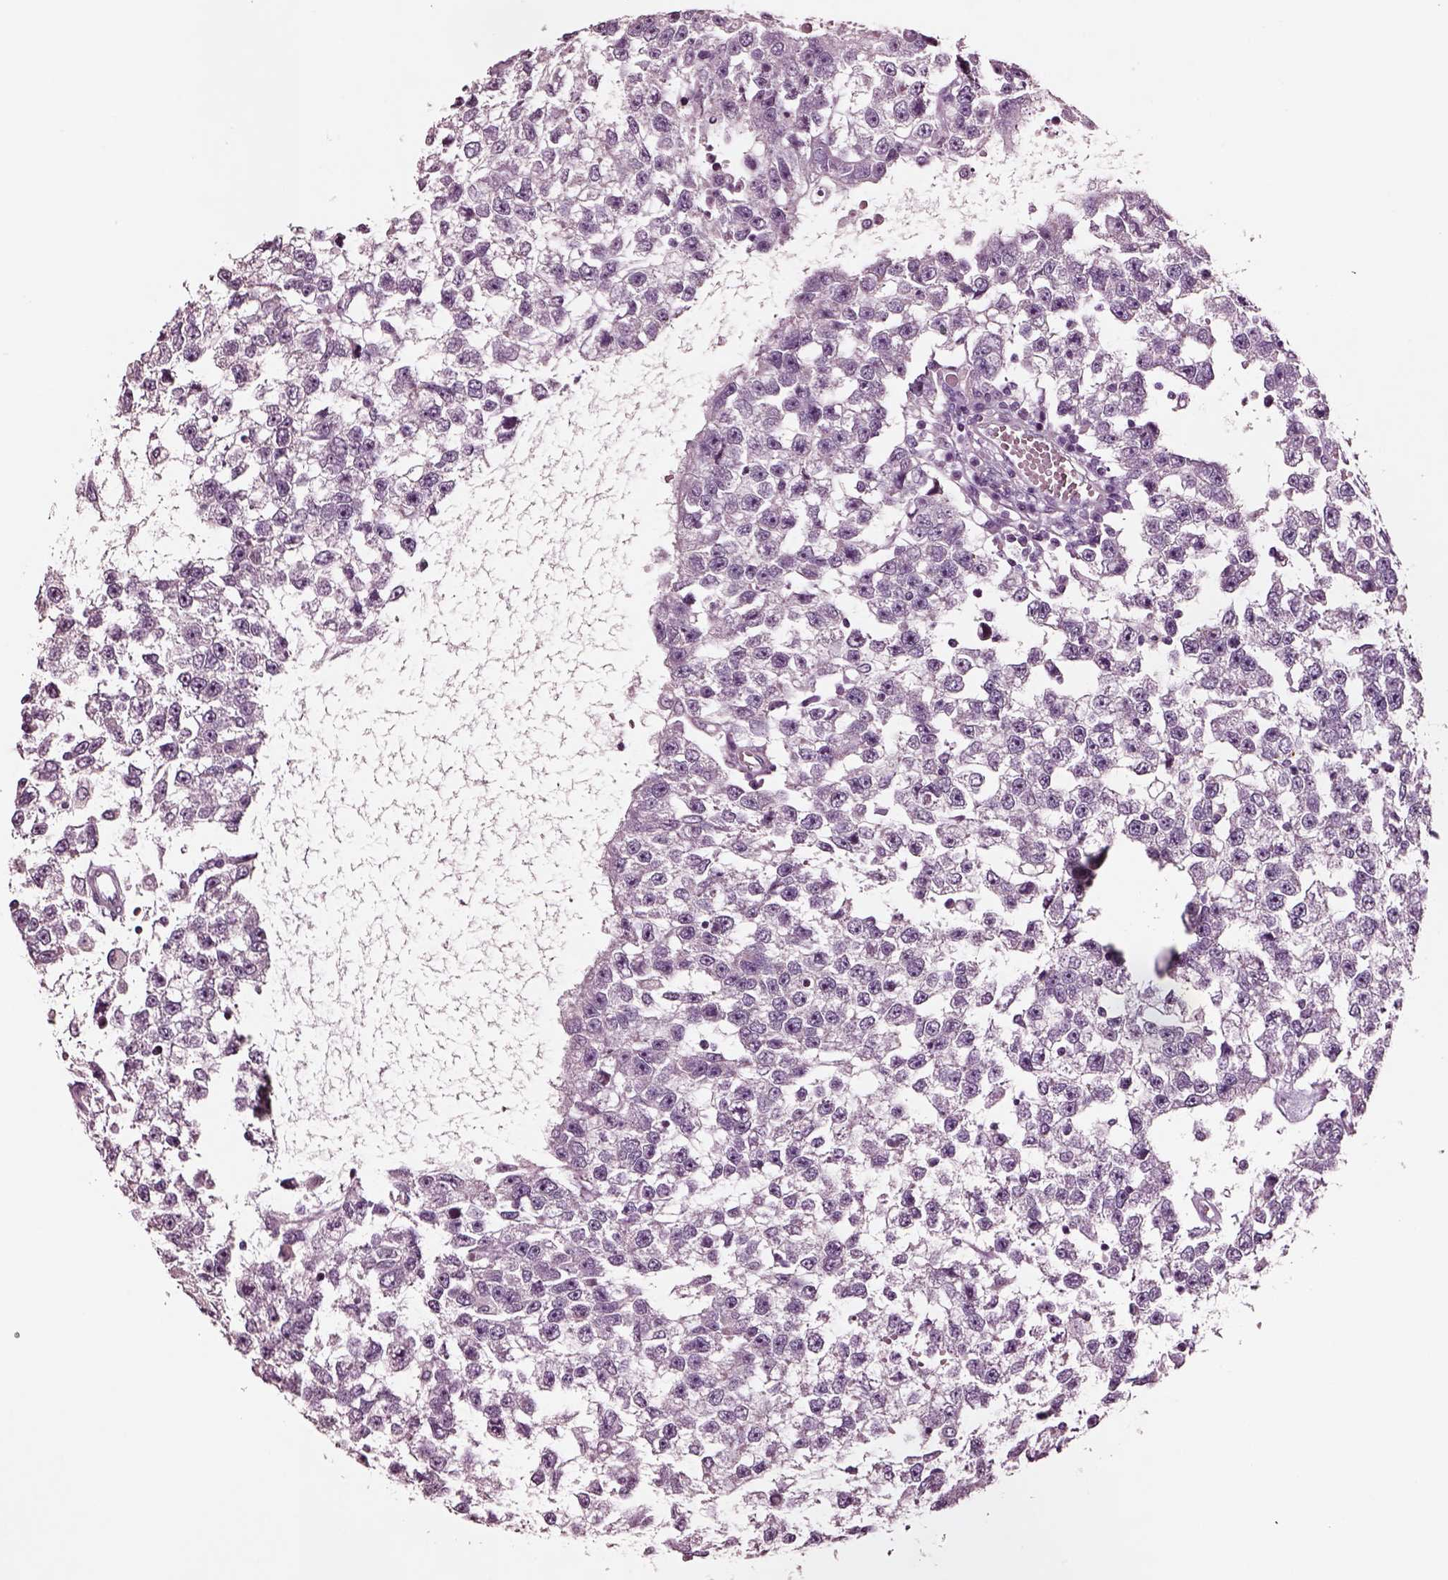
{"staining": {"intensity": "negative", "quantity": "none", "location": "none"}, "tissue": "testis cancer", "cell_type": "Tumor cells", "image_type": "cancer", "snomed": [{"axis": "morphology", "description": "Seminoma, NOS"}, {"axis": "topography", "description": "Testis"}], "caption": "Testis cancer (seminoma) was stained to show a protein in brown. There is no significant expression in tumor cells. The staining was performed using DAB (3,3'-diaminobenzidine) to visualize the protein expression in brown, while the nuclei were stained in blue with hematoxylin (Magnification: 20x).", "gene": "NMRK2", "patient": {"sex": "male", "age": 34}}